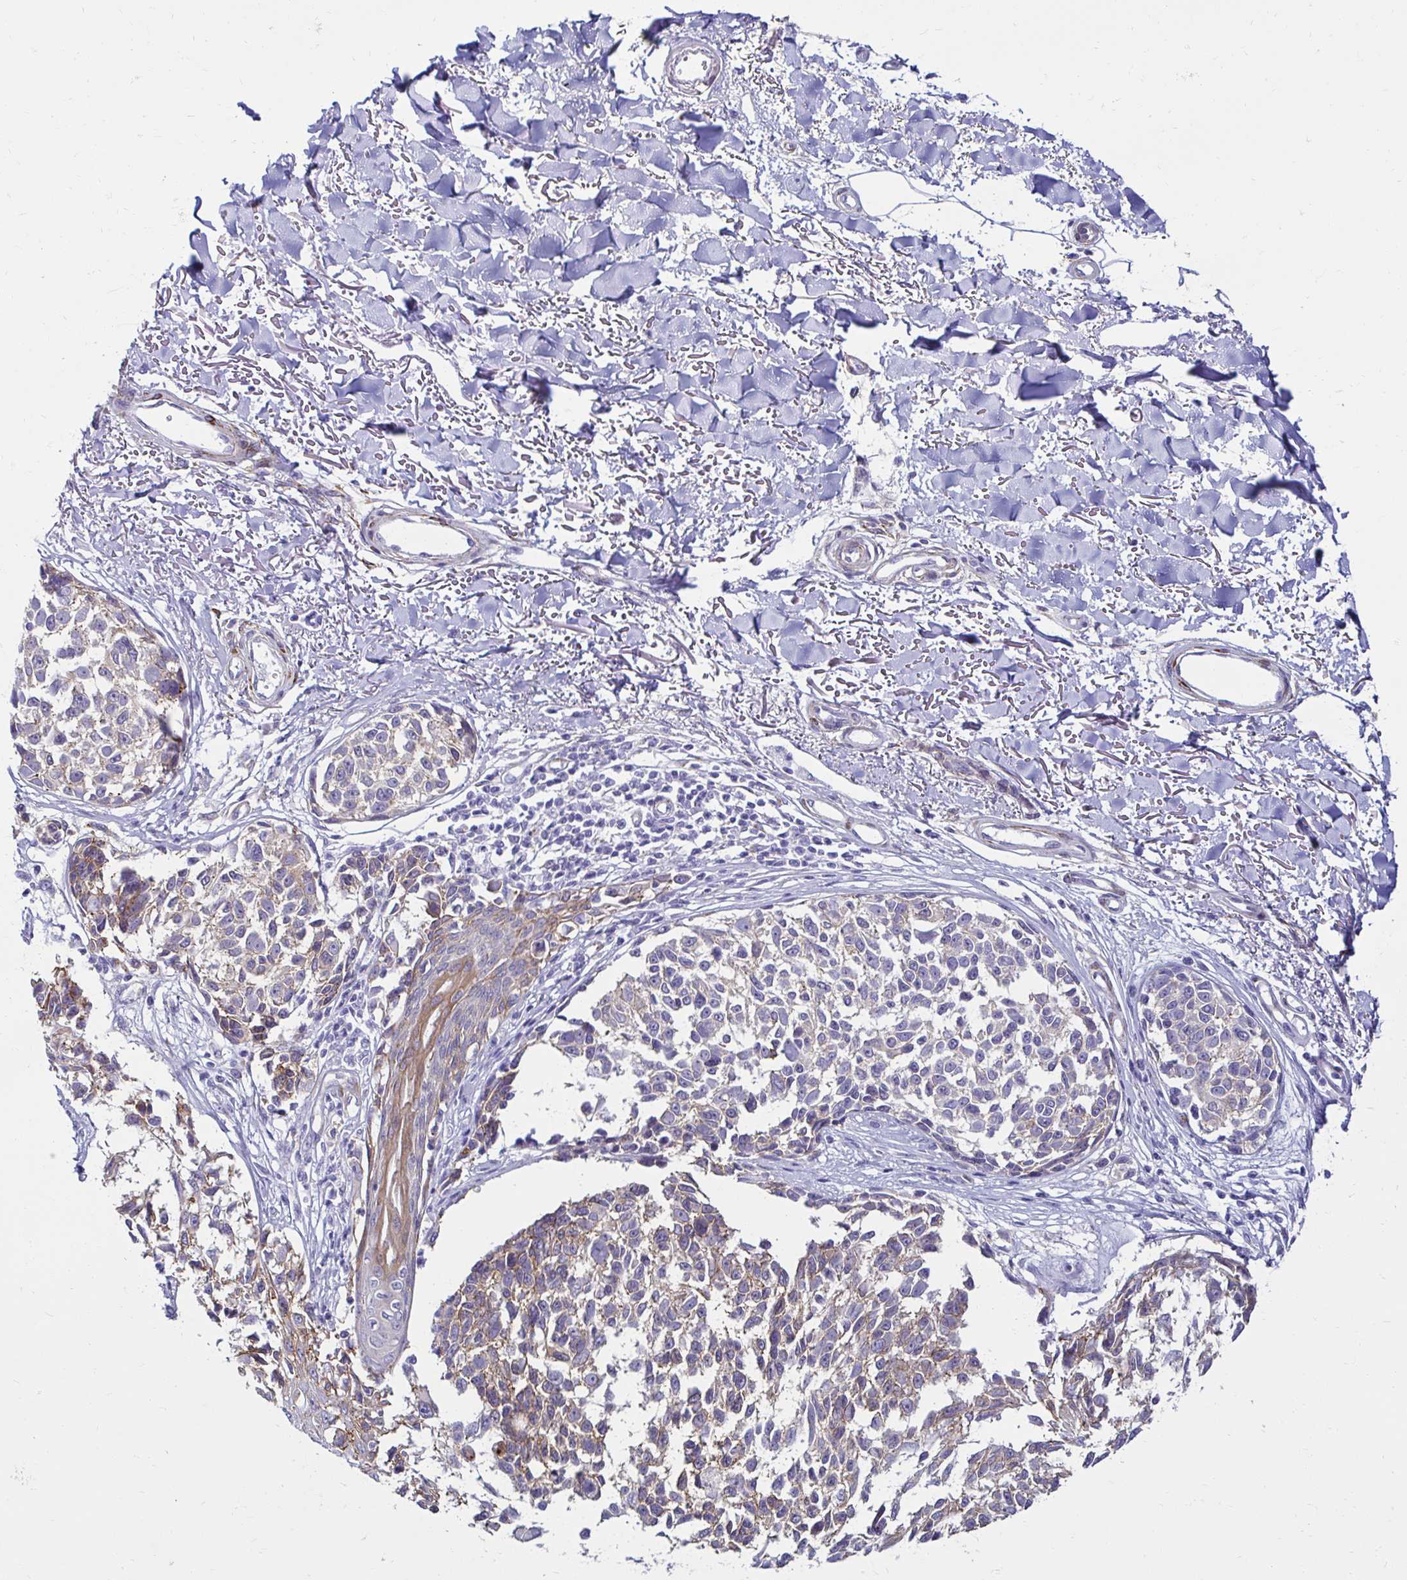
{"staining": {"intensity": "weak", "quantity": "25%-75%", "location": "cytoplasmic/membranous"}, "tissue": "melanoma", "cell_type": "Tumor cells", "image_type": "cancer", "snomed": [{"axis": "morphology", "description": "Malignant melanoma, NOS"}, {"axis": "topography", "description": "Skin"}], "caption": "A brown stain labels weak cytoplasmic/membranous positivity of a protein in human malignant melanoma tumor cells. (Stains: DAB in brown, nuclei in blue, Microscopy: brightfield microscopy at high magnification).", "gene": "ANKRD62", "patient": {"sex": "male", "age": 73}}